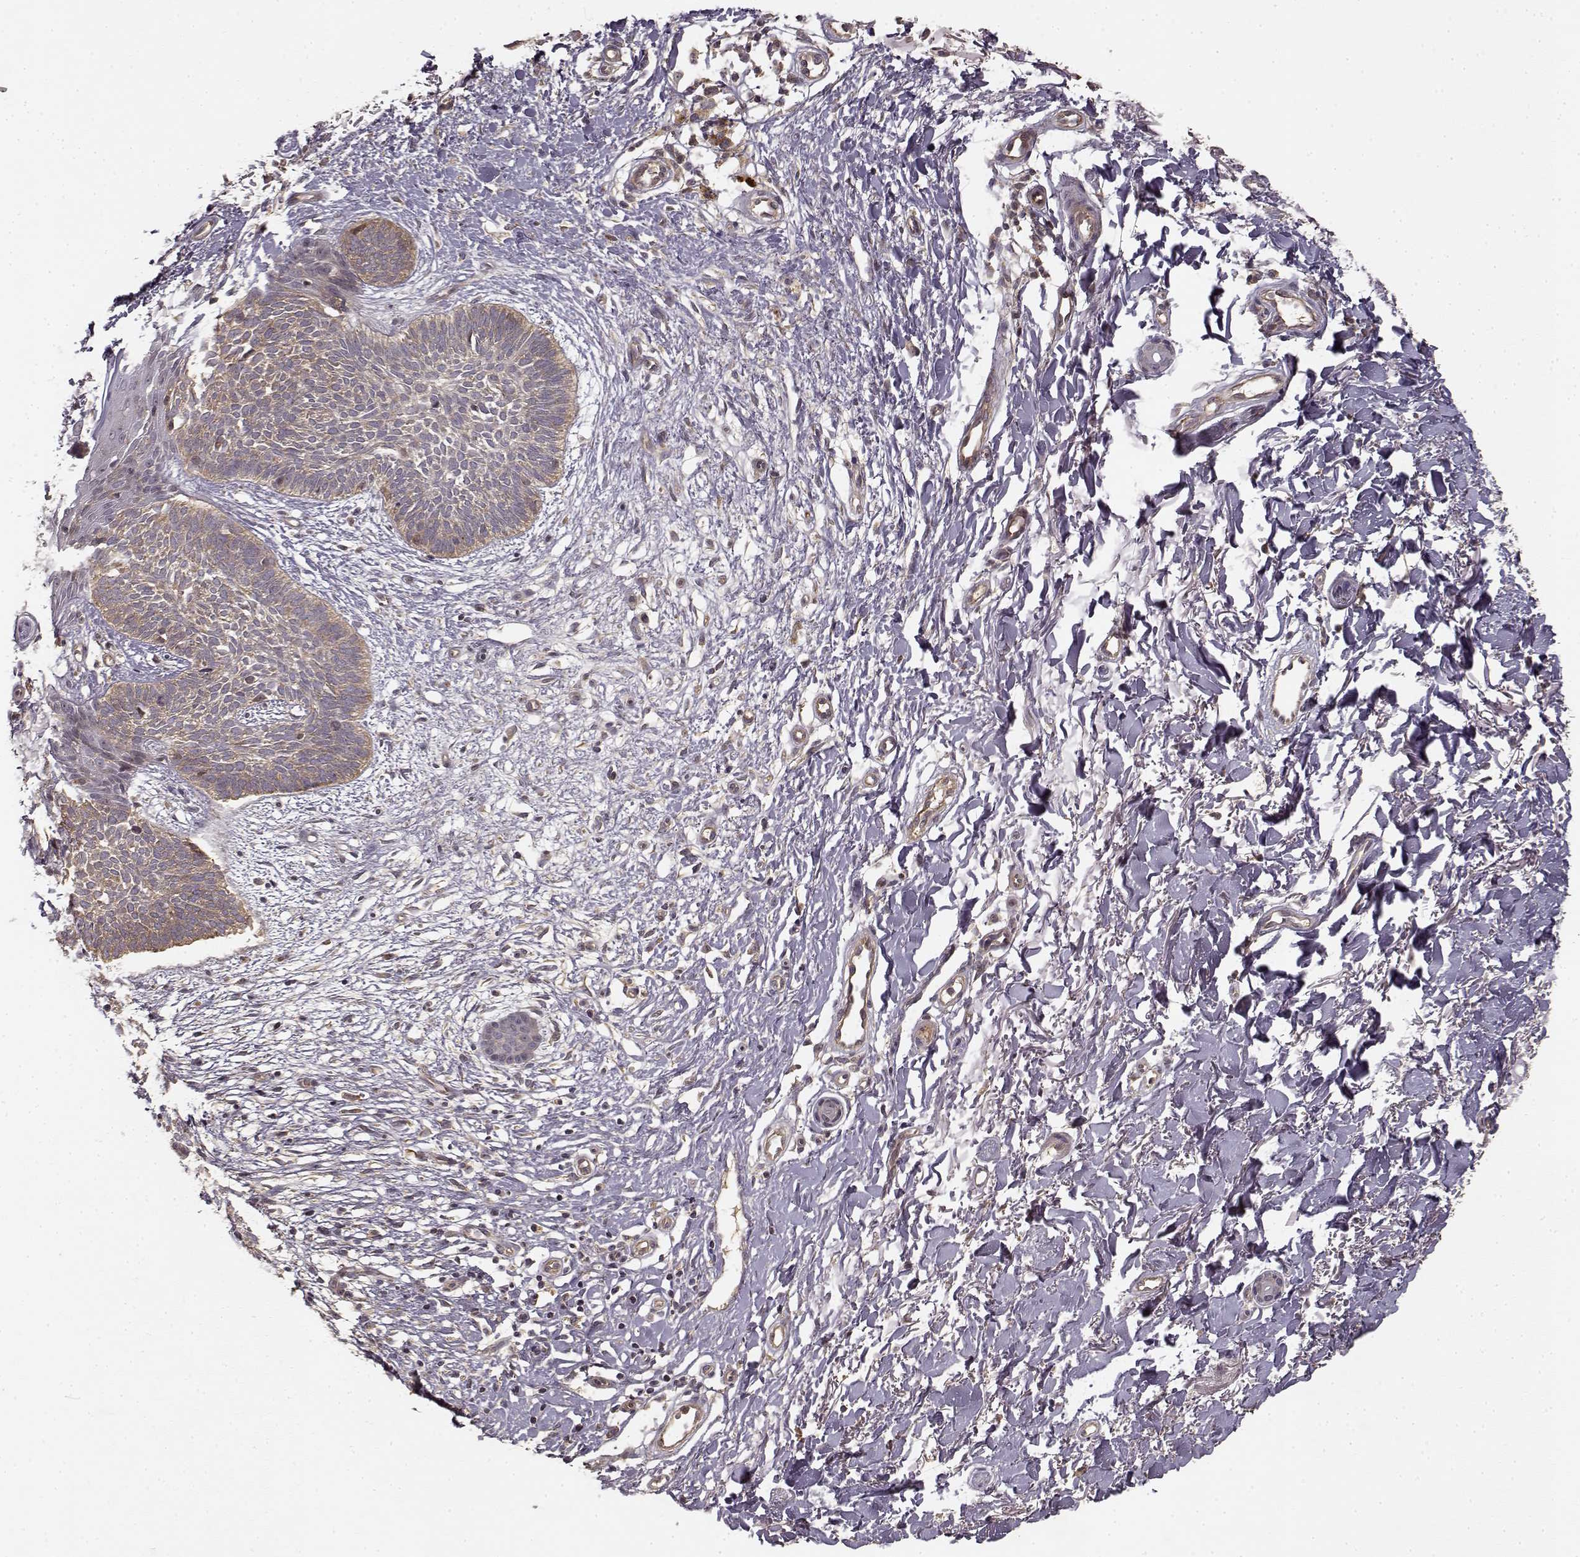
{"staining": {"intensity": "weak", "quantity": ">75%", "location": "cytoplasmic/membranous"}, "tissue": "skin cancer", "cell_type": "Tumor cells", "image_type": "cancer", "snomed": [{"axis": "morphology", "description": "Basal cell carcinoma"}, {"axis": "topography", "description": "Skin"}], "caption": "DAB immunohistochemical staining of human skin cancer exhibits weak cytoplasmic/membranous protein expression in approximately >75% of tumor cells. The protein of interest is stained brown, and the nuclei are stained in blue (DAB IHC with brightfield microscopy, high magnification).", "gene": "MED12L", "patient": {"sex": "female", "age": 84}}